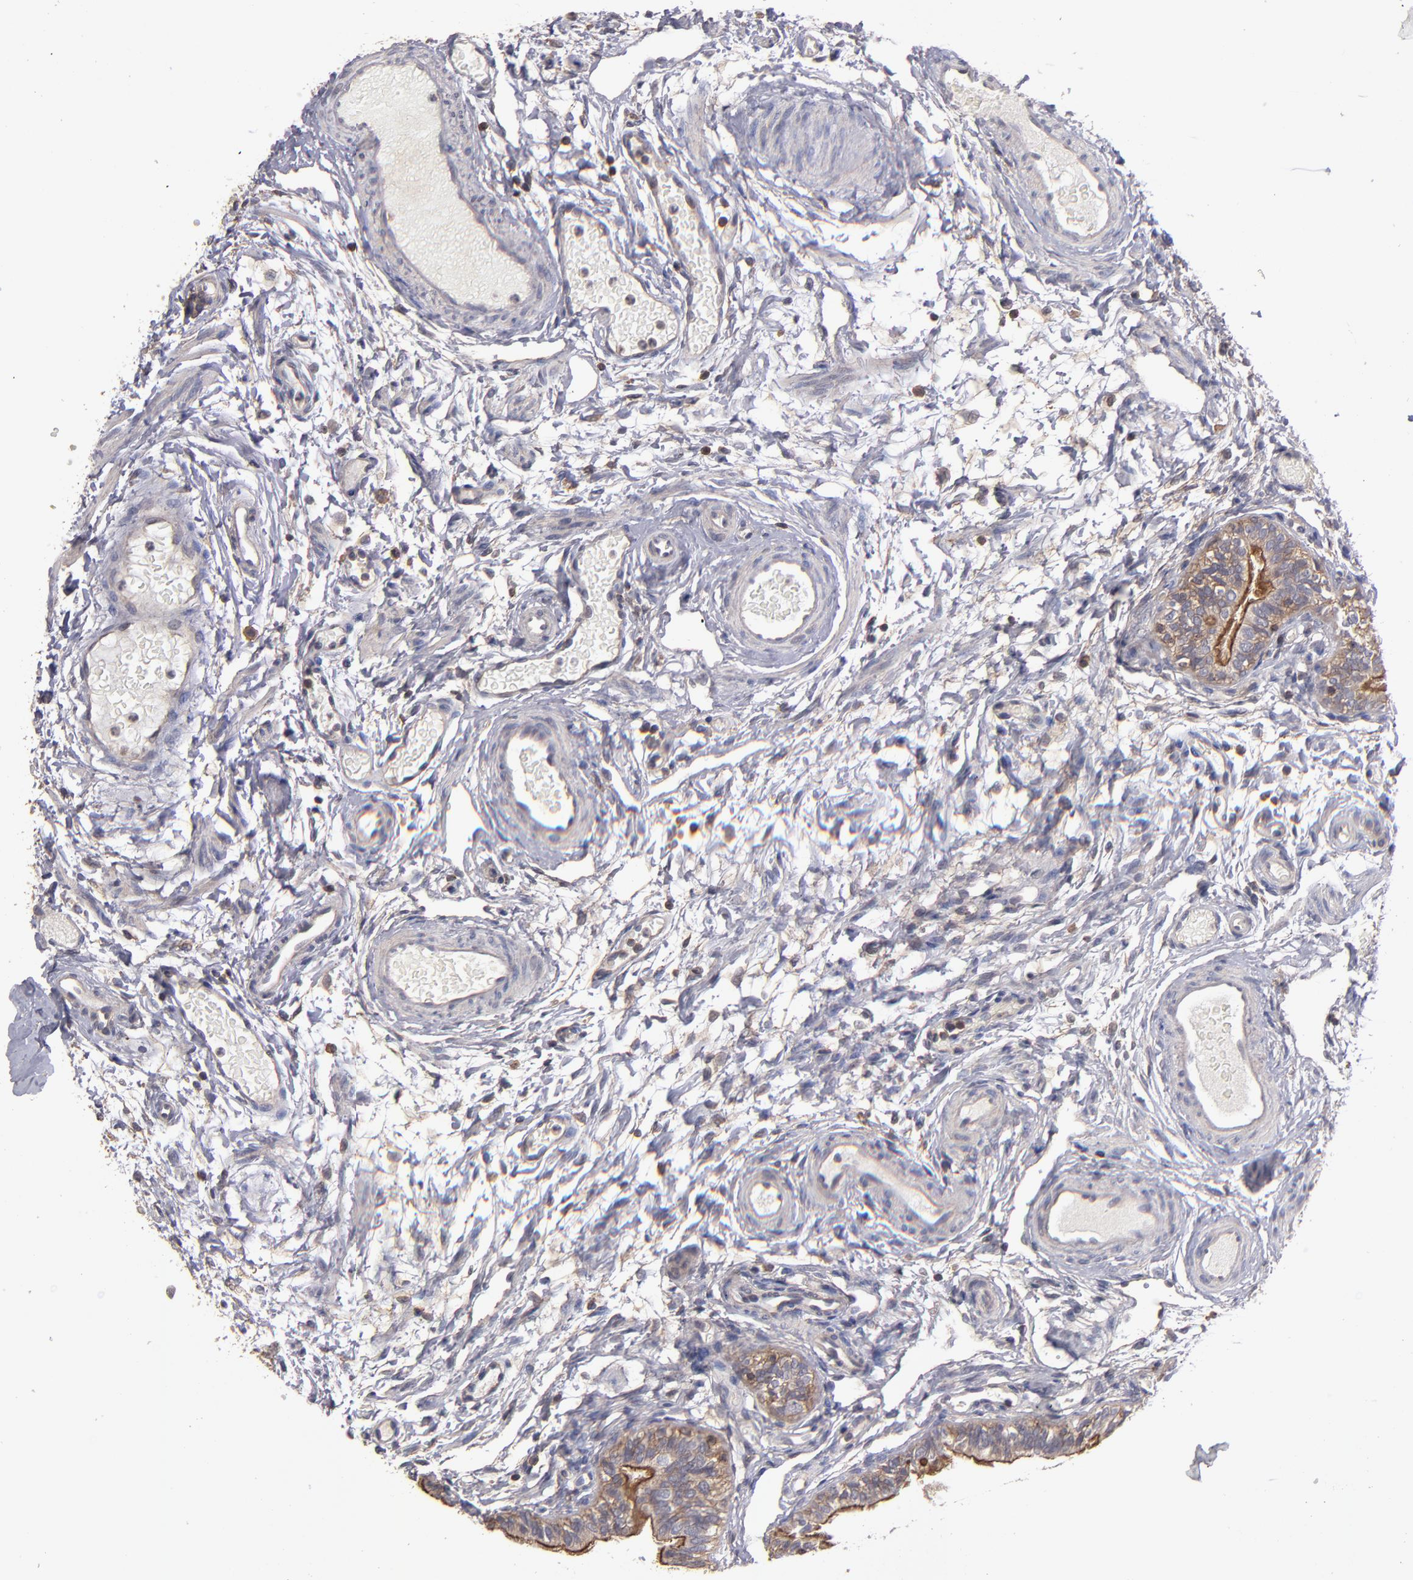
{"staining": {"intensity": "strong", "quantity": ">75%", "location": "cytoplasmic/membranous"}, "tissue": "fallopian tube", "cell_type": "Glandular cells", "image_type": "normal", "snomed": [{"axis": "morphology", "description": "Normal tissue, NOS"}, {"axis": "morphology", "description": "Dermoid, NOS"}, {"axis": "topography", "description": "Fallopian tube"}], "caption": "Protein positivity by immunohistochemistry (IHC) displays strong cytoplasmic/membranous expression in about >75% of glandular cells in benign fallopian tube.", "gene": "NF2", "patient": {"sex": "female", "age": 33}}